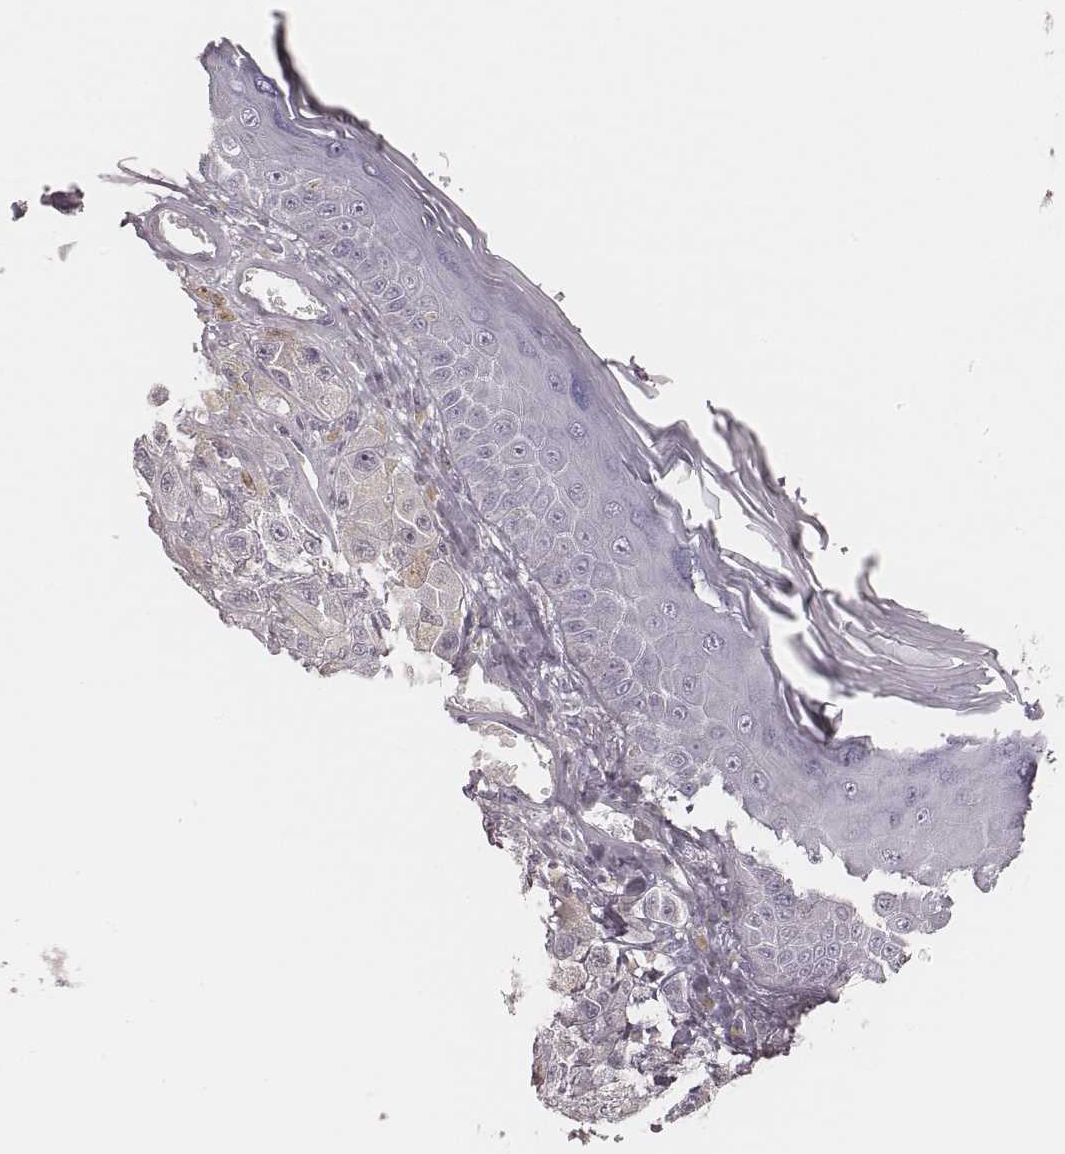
{"staining": {"intensity": "negative", "quantity": "none", "location": "none"}, "tissue": "melanoma", "cell_type": "Tumor cells", "image_type": "cancer", "snomed": [{"axis": "morphology", "description": "Malignant melanoma, NOS"}, {"axis": "topography", "description": "Skin"}], "caption": "The histopathology image displays no staining of tumor cells in malignant melanoma.", "gene": "MSX1", "patient": {"sex": "male", "age": 67}}